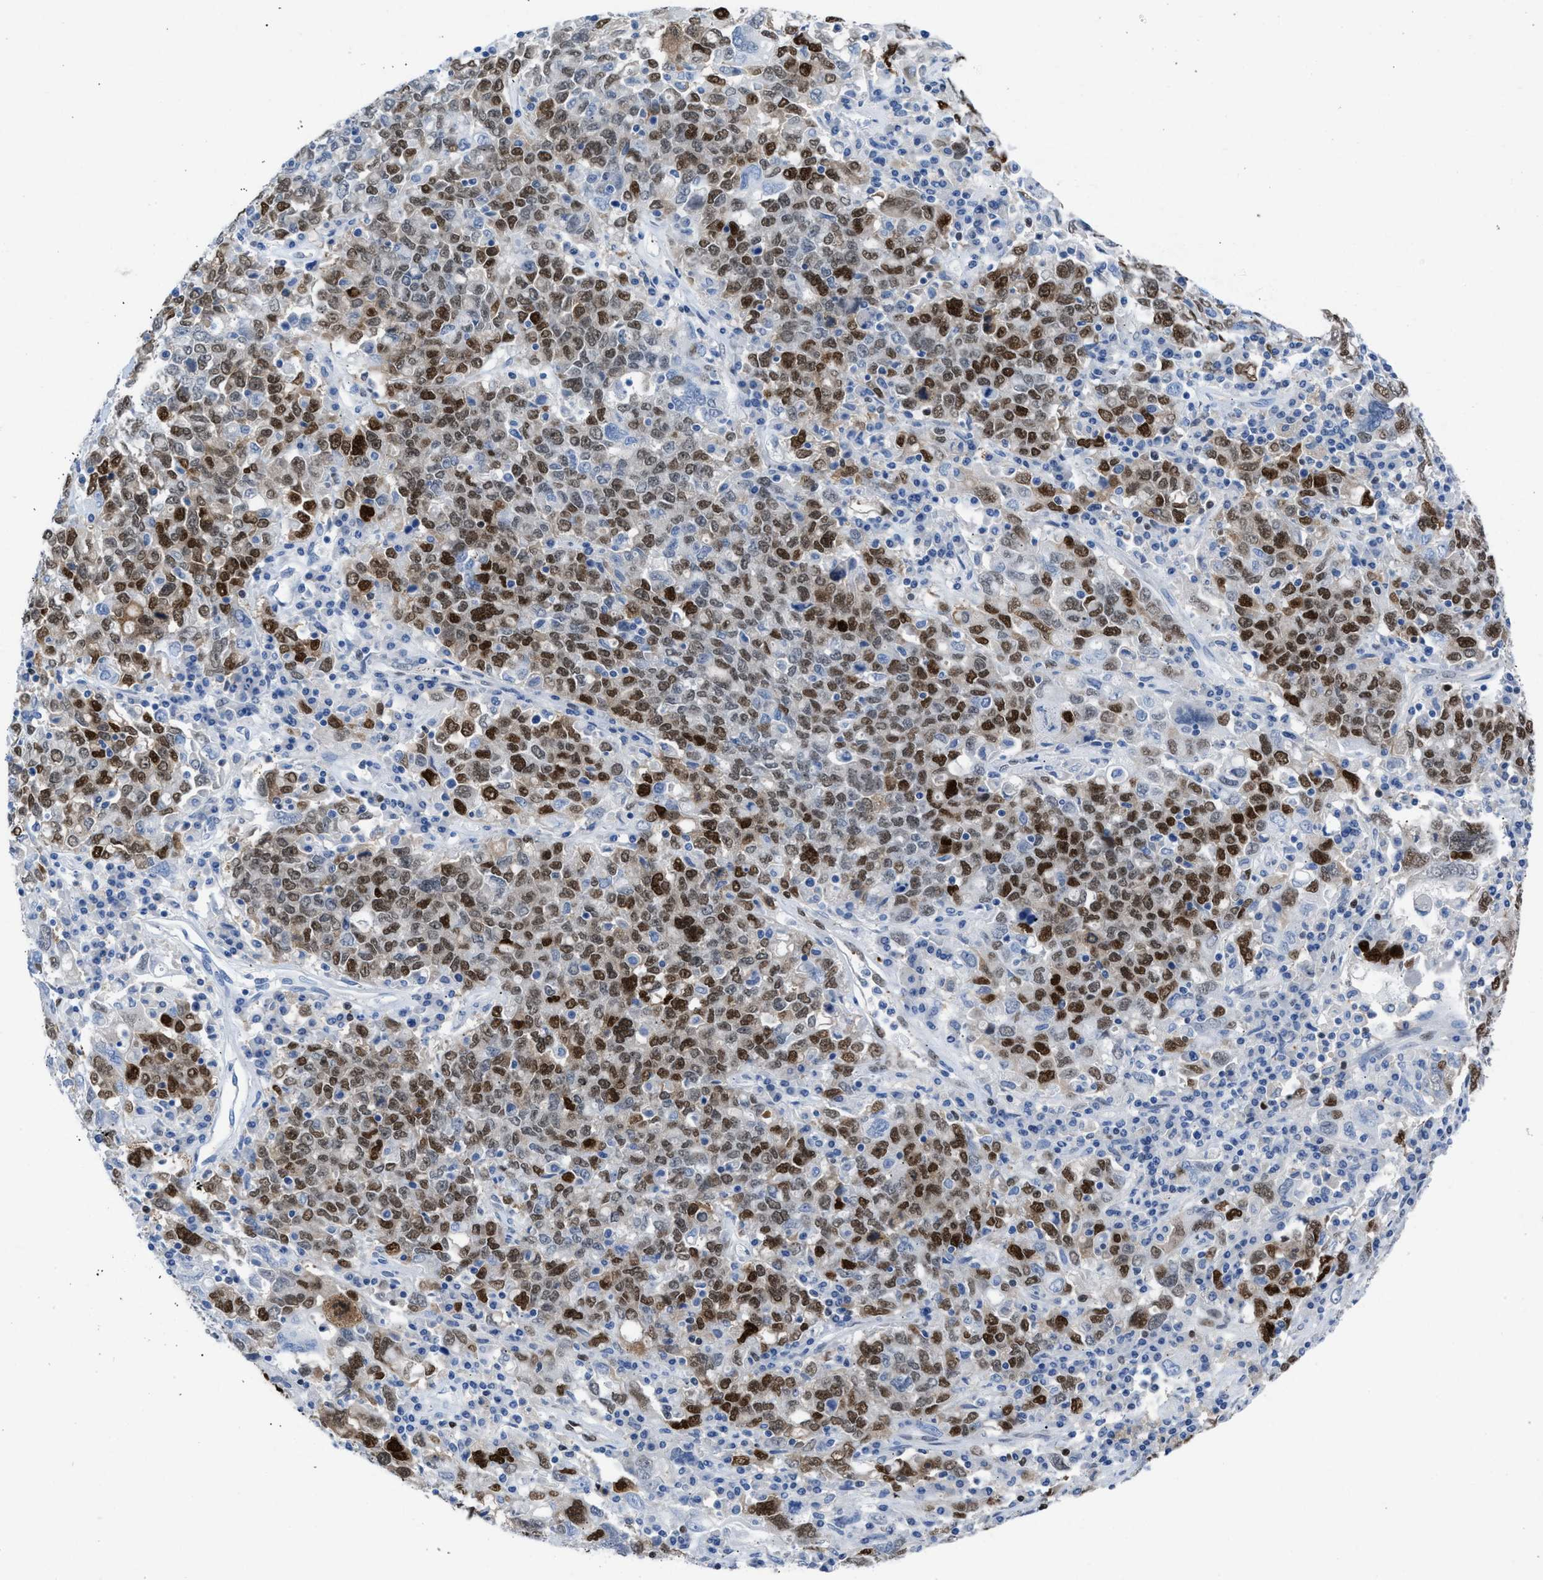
{"staining": {"intensity": "moderate", "quantity": ">75%", "location": "nuclear"}, "tissue": "ovarian cancer", "cell_type": "Tumor cells", "image_type": "cancer", "snomed": [{"axis": "morphology", "description": "Carcinoma, endometroid"}, {"axis": "topography", "description": "Ovary"}], "caption": "High-magnification brightfield microscopy of ovarian cancer (endometroid carcinoma) stained with DAB (3,3'-diaminobenzidine) (brown) and counterstained with hematoxylin (blue). tumor cells exhibit moderate nuclear expression is seen in about>75% of cells.", "gene": "LEF1", "patient": {"sex": "female", "age": 62}}